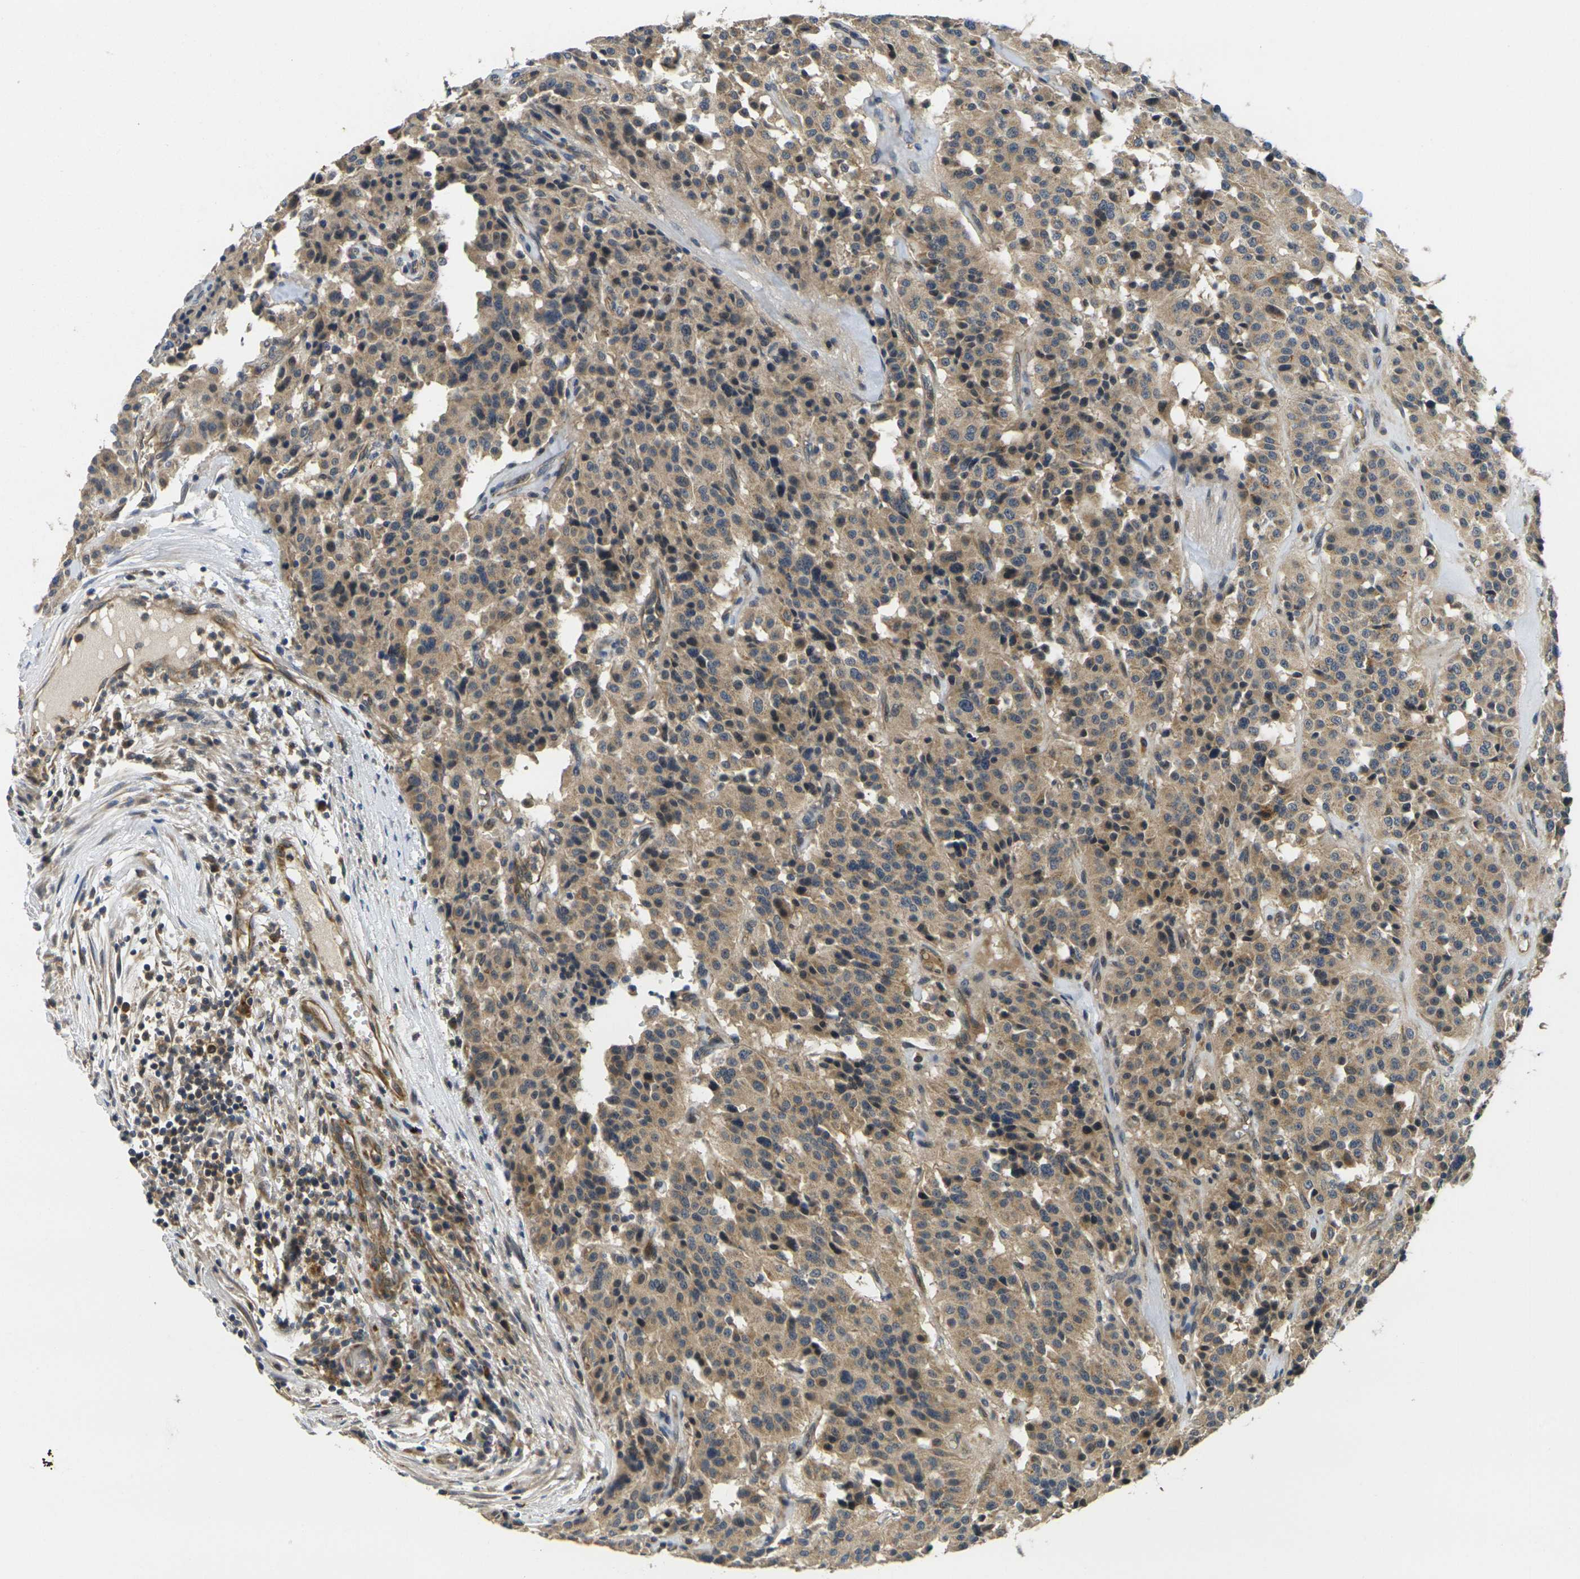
{"staining": {"intensity": "moderate", "quantity": ">75%", "location": "cytoplasmic/membranous"}, "tissue": "carcinoid", "cell_type": "Tumor cells", "image_type": "cancer", "snomed": [{"axis": "morphology", "description": "Carcinoid, malignant, NOS"}, {"axis": "topography", "description": "Lung"}], "caption": "Immunohistochemical staining of carcinoid reveals medium levels of moderate cytoplasmic/membranous protein expression in approximately >75% of tumor cells. (DAB = brown stain, brightfield microscopy at high magnification).", "gene": "MINAR2", "patient": {"sex": "male", "age": 30}}